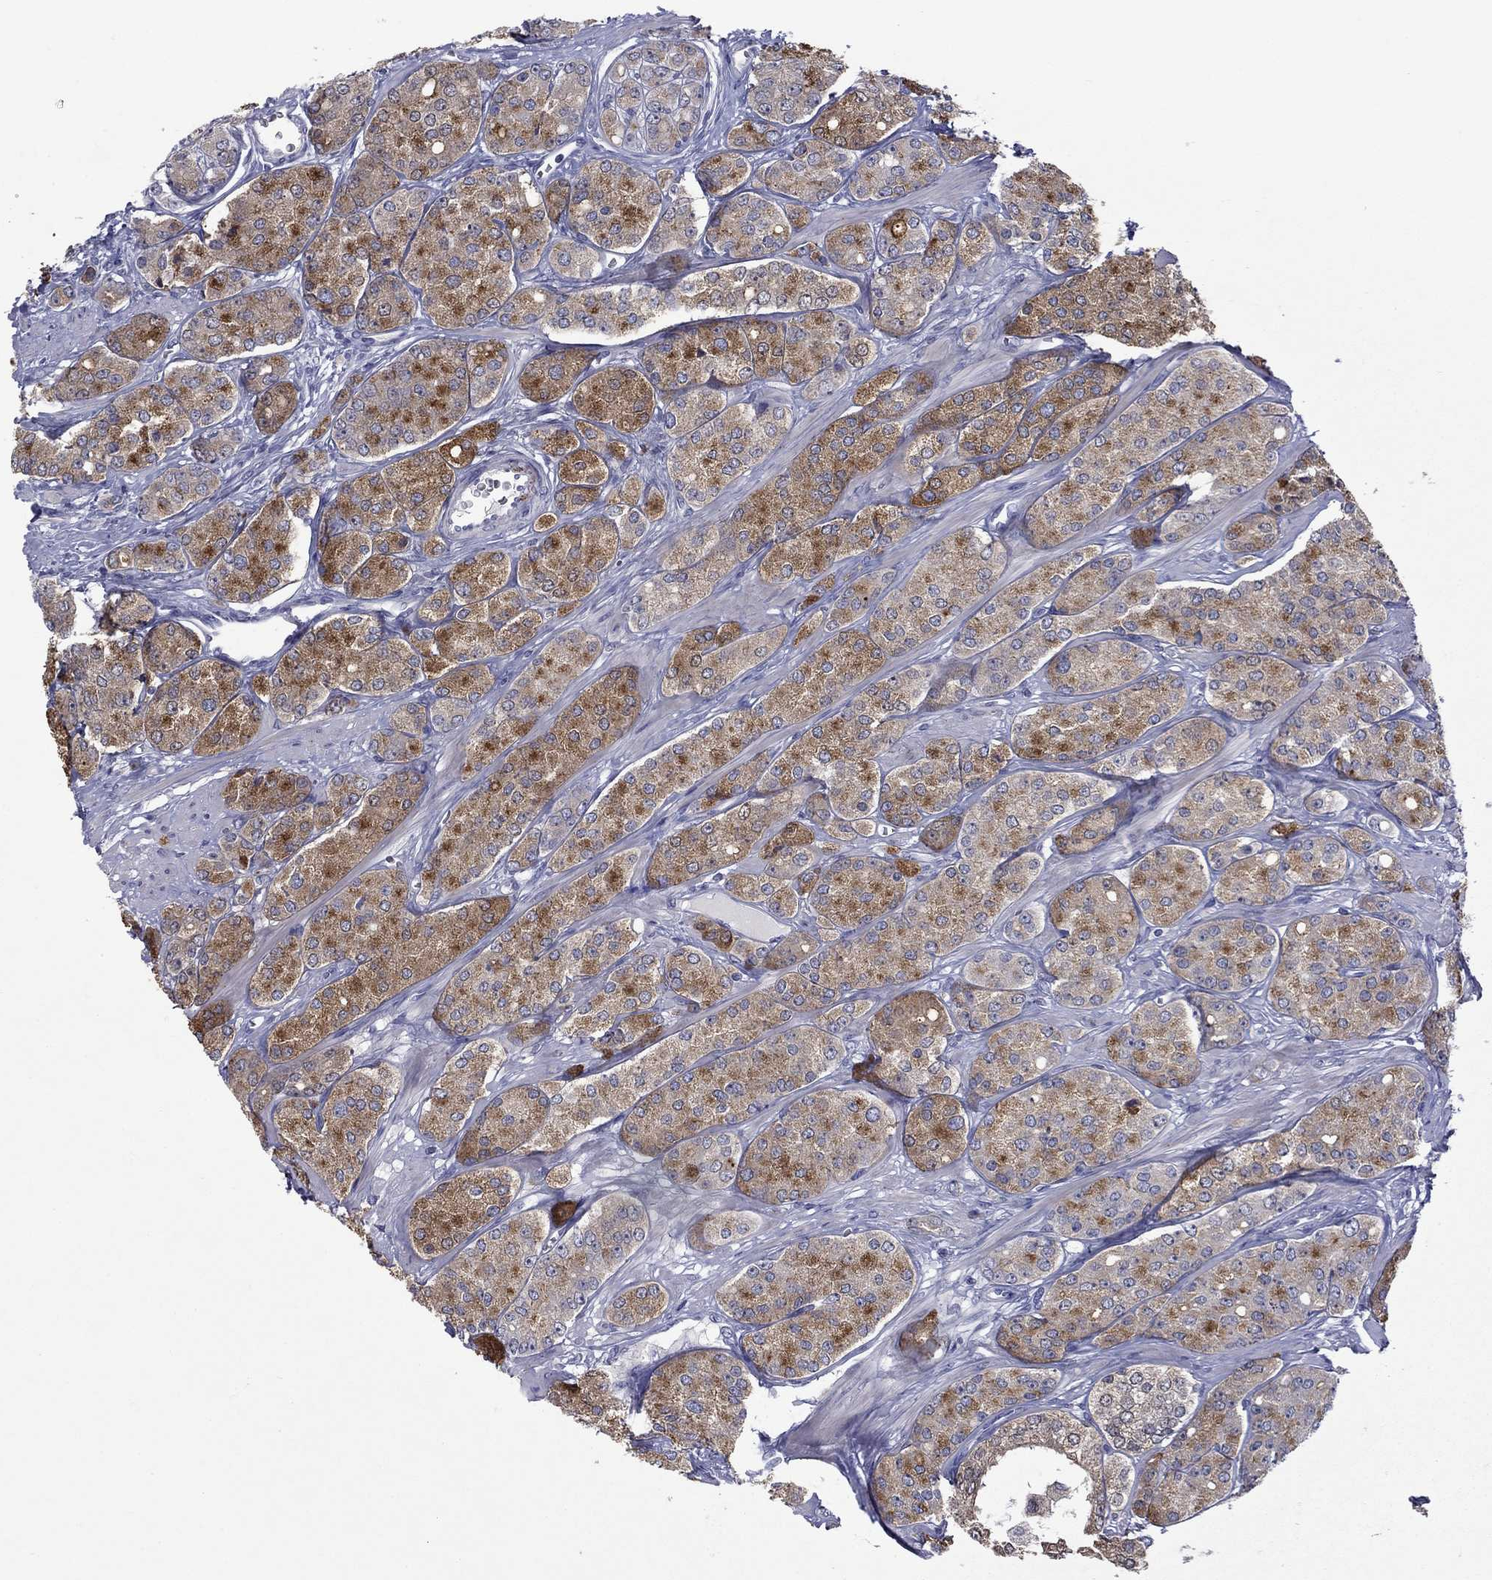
{"staining": {"intensity": "moderate", "quantity": "25%-75%", "location": "cytoplasmic/membranous"}, "tissue": "prostate cancer", "cell_type": "Tumor cells", "image_type": "cancer", "snomed": [{"axis": "morphology", "description": "Adenocarcinoma, NOS"}, {"axis": "topography", "description": "Prostate"}], "caption": "DAB (3,3'-diaminobenzidine) immunohistochemical staining of prostate adenocarcinoma exhibits moderate cytoplasmic/membranous protein positivity in about 25%-75% of tumor cells. The staining was performed using DAB (3,3'-diaminobenzidine), with brown indicating positive protein expression. Nuclei are stained blue with hematoxylin.", "gene": "TMPRSS11A", "patient": {"sex": "male", "age": 67}}